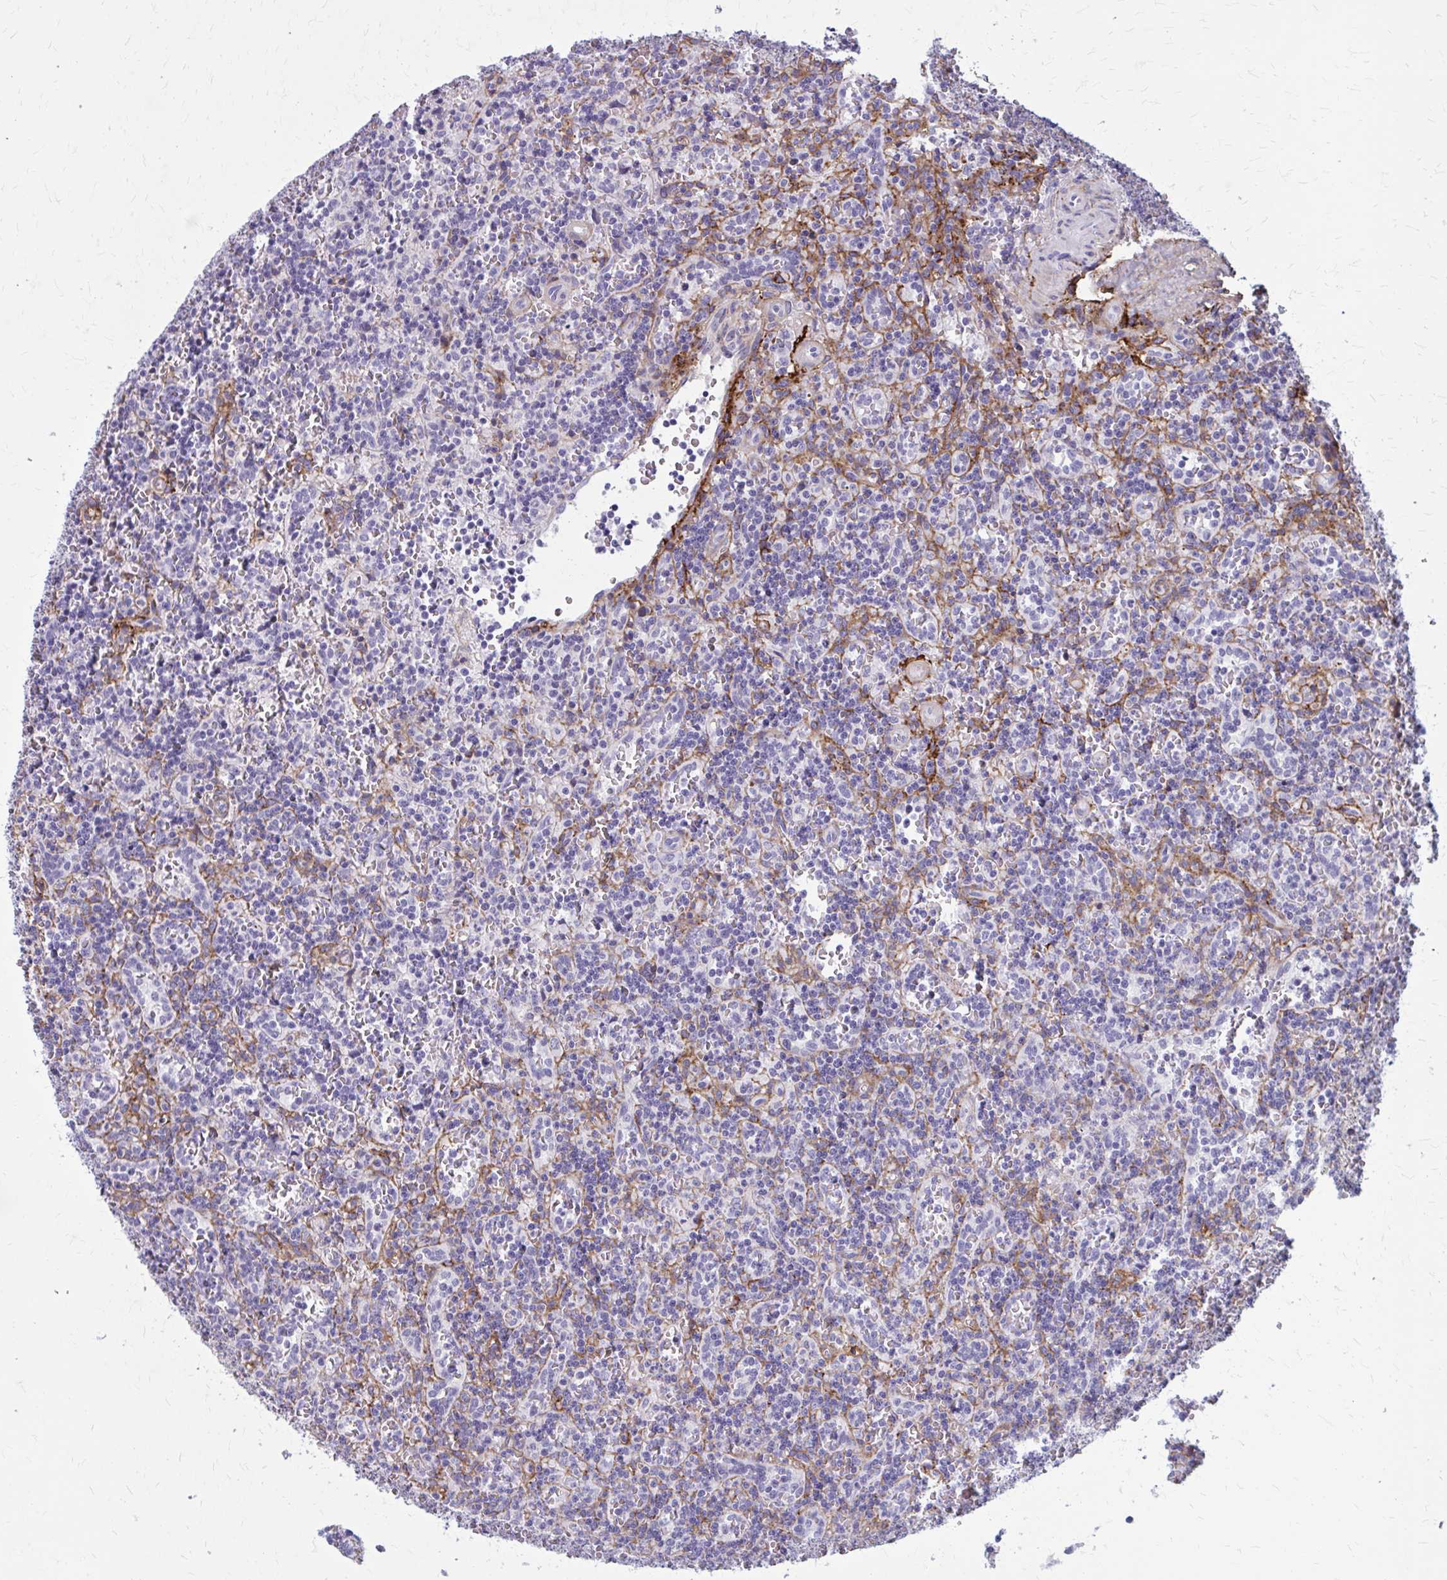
{"staining": {"intensity": "negative", "quantity": "none", "location": "none"}, "tissue": "lymphoma", "cell_type": "Tumor cells", "image_type": "cancer", "snomed": [{"axis": "morphology", "description": "Malignant lymphoma, non-Hodgkin's type, Low grade"}, {"axis": "topography", "description": "Spleen"}], "caption": "High magnification brightfield microscopy of lymphoma stained with DAB (brown) and counterstained with hematoxylin (blue): tumor cells show no significant positivity.", "gene": "AKAP12", "patient": {"sex": "male", "age": 73}}